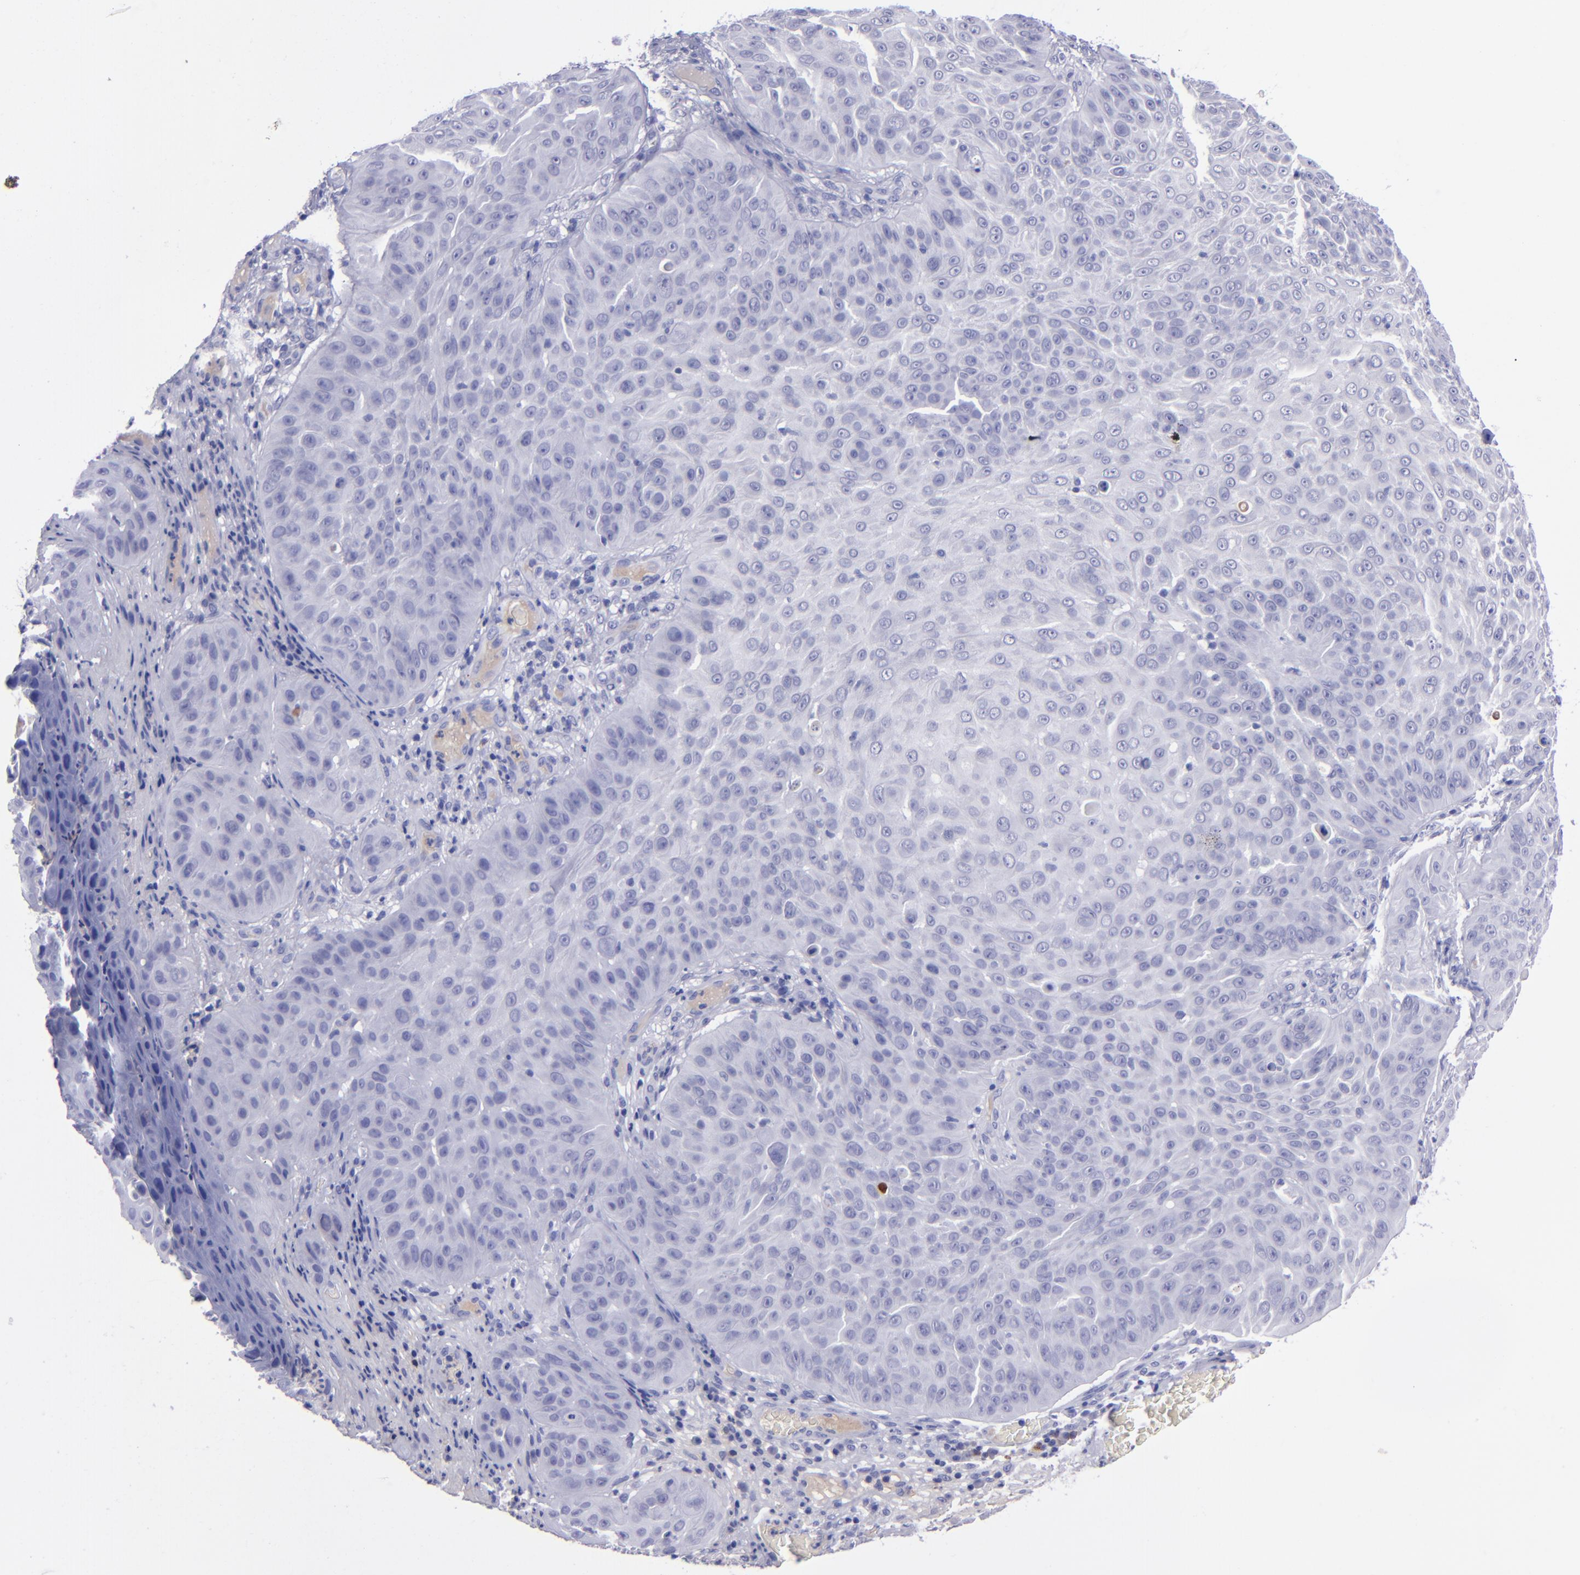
{"staining": {"intensity": "weak", "quantity": "<25%", "location": "cytoplasmic/membranous"}, "tissue": "skin cancer", "cell_type": "Tumor cells", "image_type": "cancer", "snomed": [{"axis": "morphology", "description": "Squamous cell carcinoma, NOS"}, {"axis": "topography", "description": "Skin"}], "caption": "IHC micrograph of squamous cell carcinoma (skin) stained for a protein (brown), which shows no expression in tumor cells. The staining is performed using DAB (3,3'-diaminobenzidine) brown chromogen with nuclei counter-stained in using hematoxylin.", "gene": "CD37", "patient": {"sex": "male", "age": 82}}